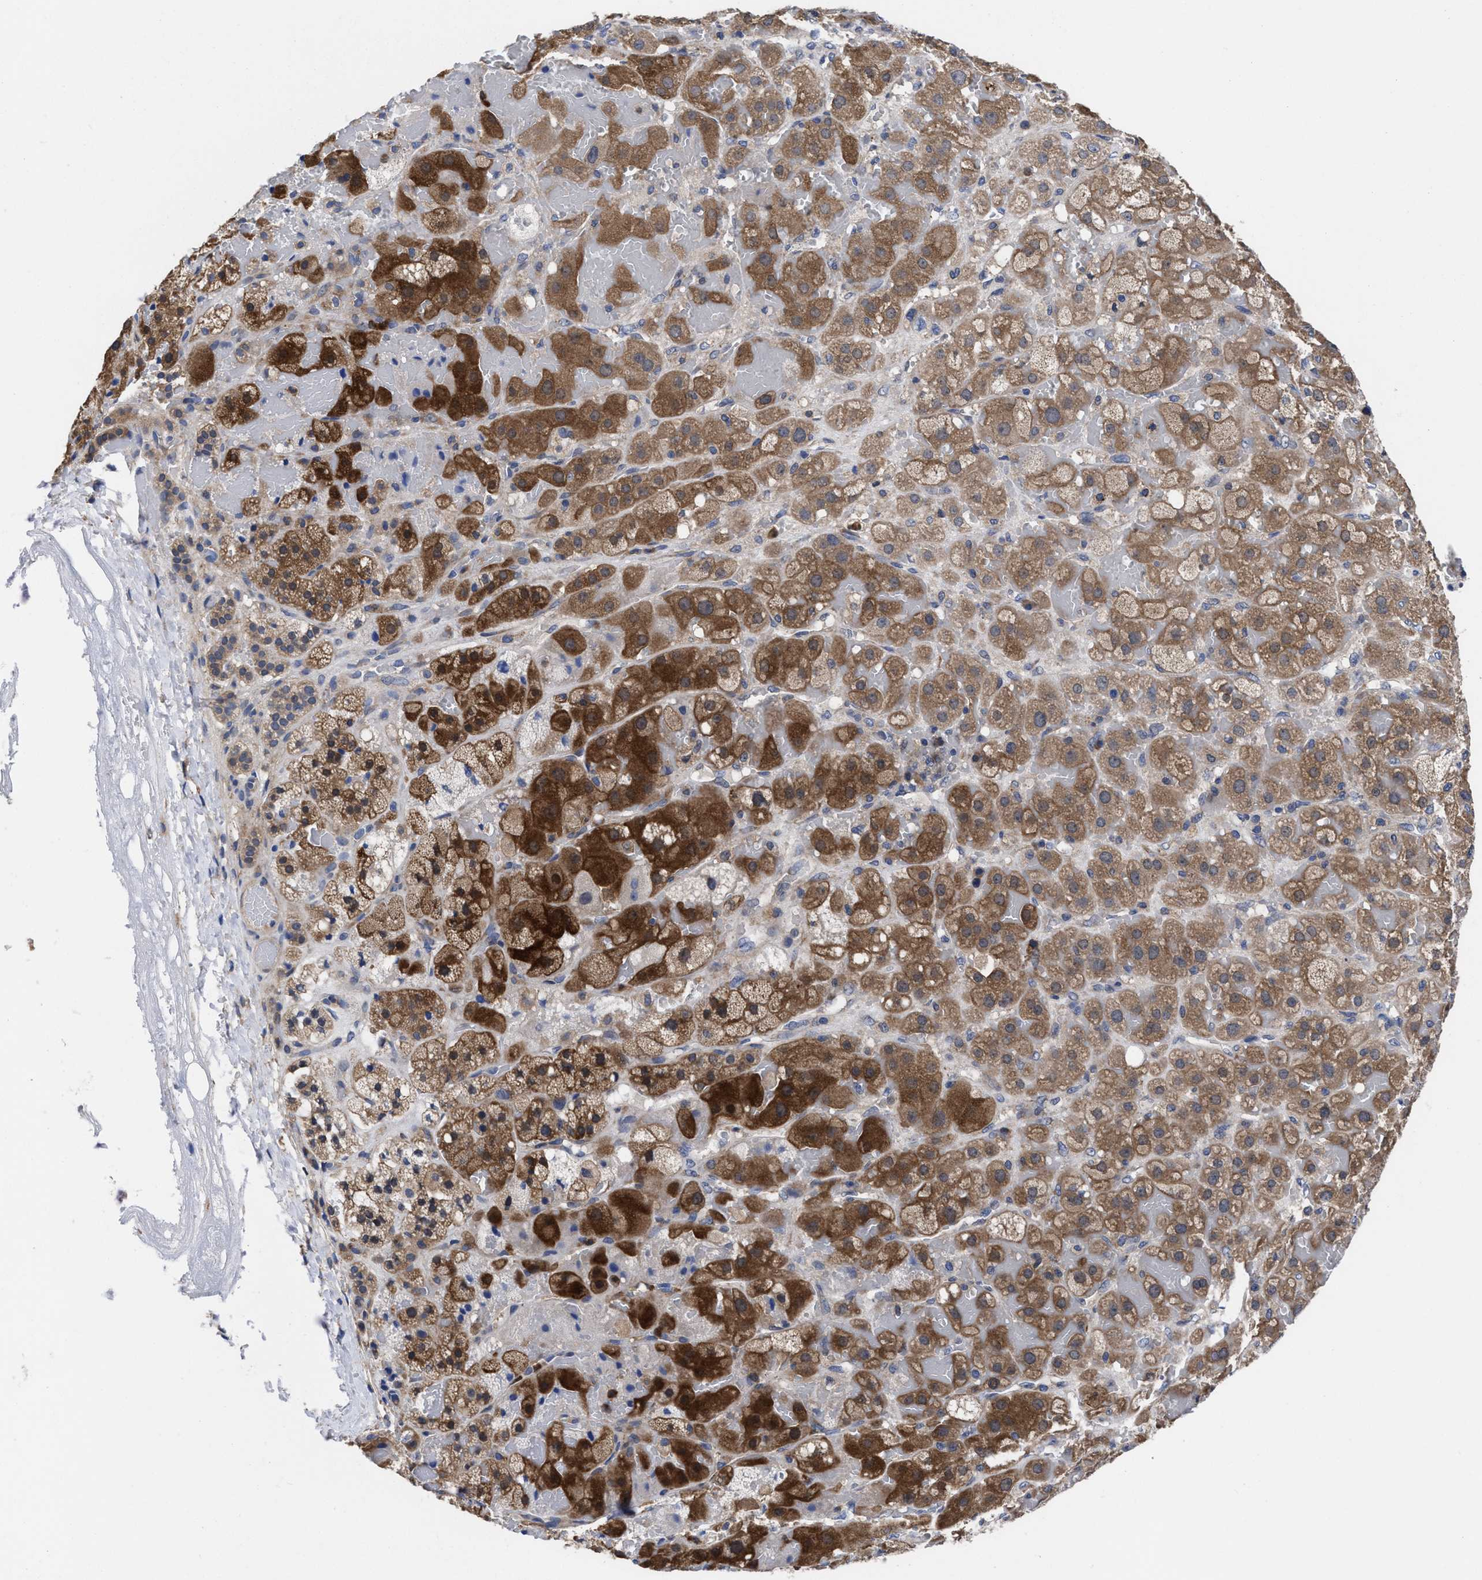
{"staining": {"intensity": "moderate", "quantity": ">75%", "location": "cytoplasmic/membranous"}, "tissue": "adrenal gland", "cell_type": "Glandular cells", "image_type": "normal", "snomed": [{"axis": "morphology", "description": "Normal tissue, NOS"}, {"axis": "topography", "description": "Adrenal gland"}], "caption": "Protein analysis of unremarkable adrenal gland exhibits moderate cytoplasmic/membranous staining in about >75% of glandular cells.", "gene": "TXNDC17", "patient": {"sex": "female", "age": 47}}